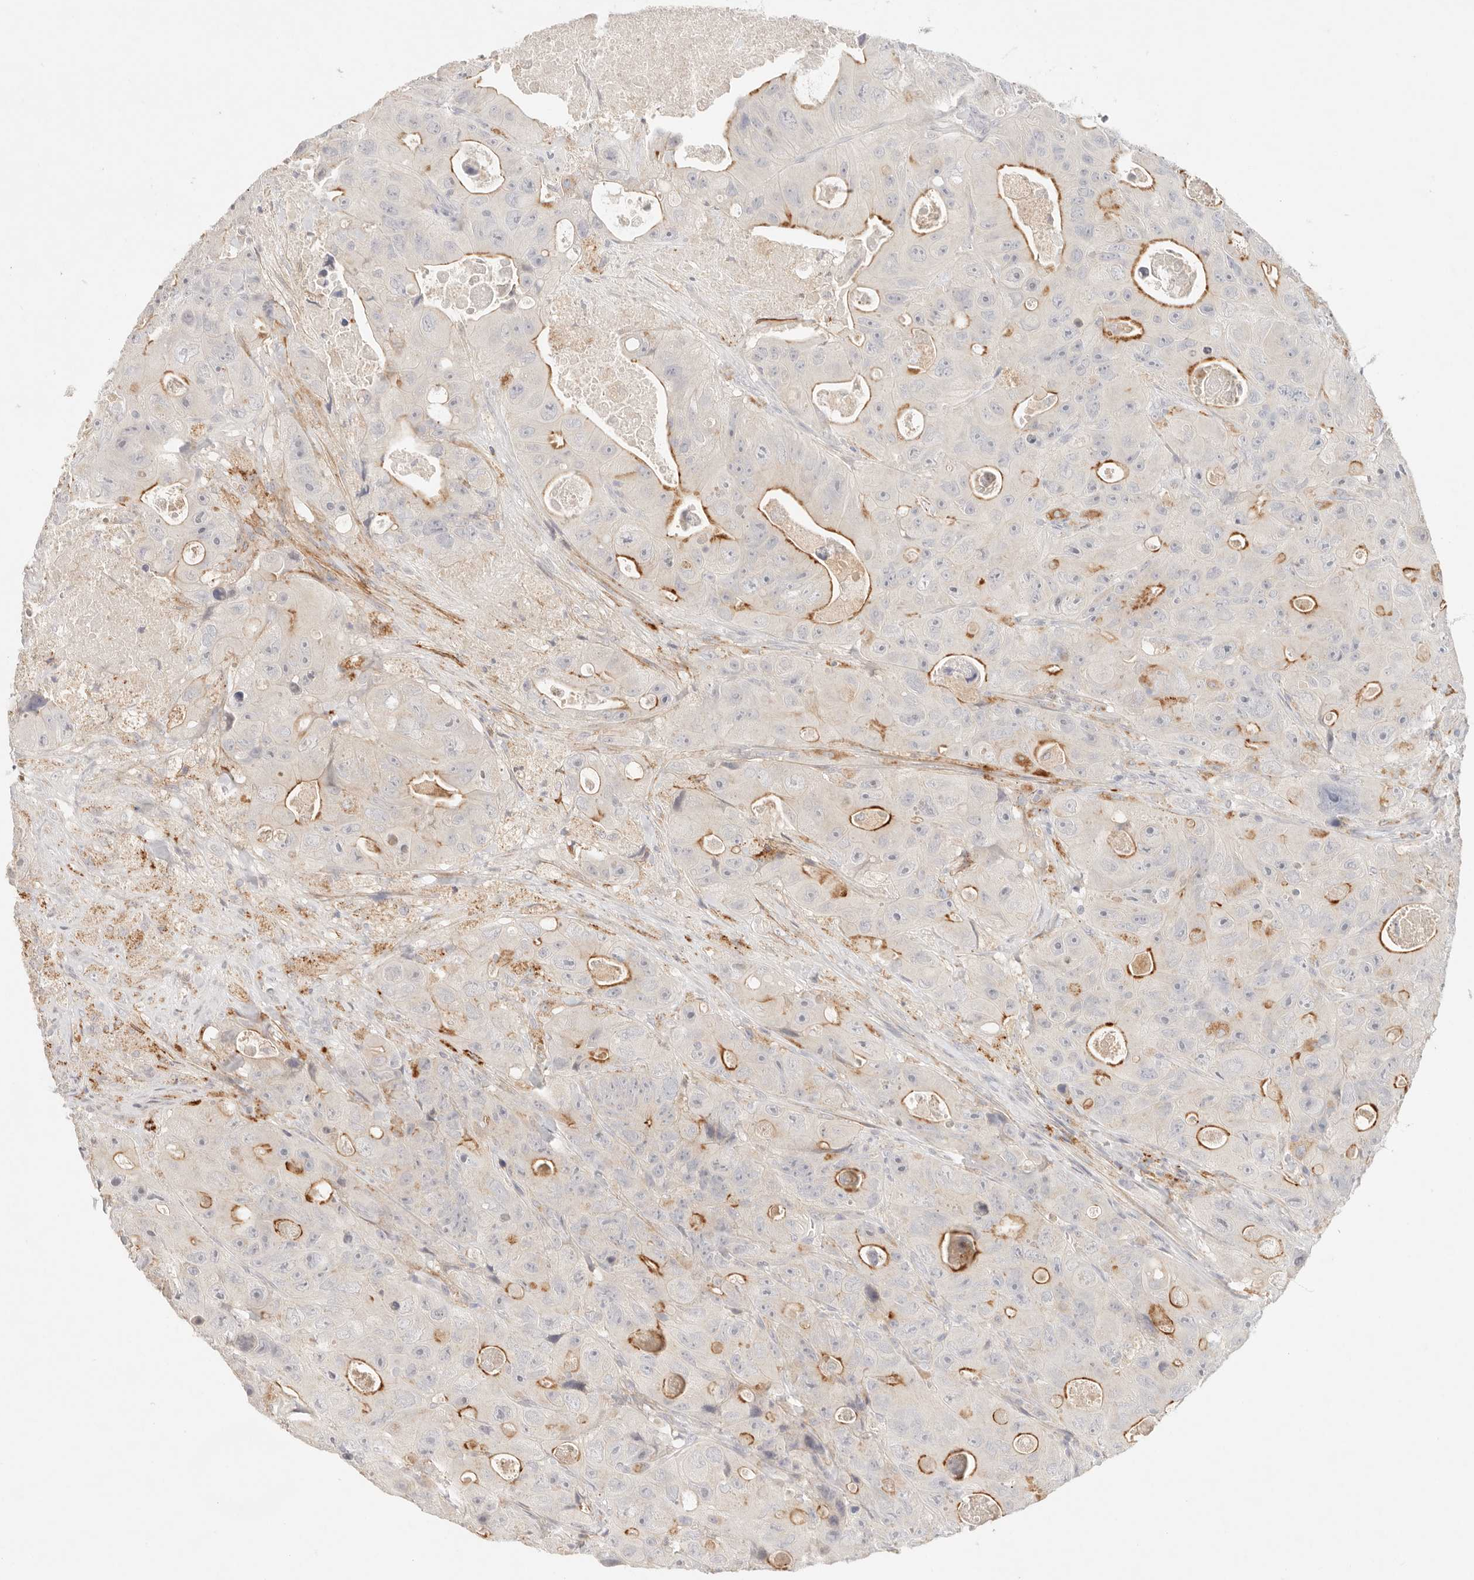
{"staining": {"intensity": "moderate", "quantity": "25%-75%", "location": "cytoplasmic/membranous"}, "tissue": "colorectal cancer", "cell_type": "Tumor cells", "image_type": "cancer", "snomed": [{"axis": "morphology", "description": "Adenocarcinoma, NOS"}, {"axis": "topography", "description": "Colon"}], "caption": "Colorectal cancer (adenocarcinoma) tissue demonstrates moderate cytoplasmic/membranous positivity in approximately 25%-75% of tumor cells, visualized by immunohistochemistry.", "gene": "CEP120", "patient": {"sex": "female", "age": 46}}